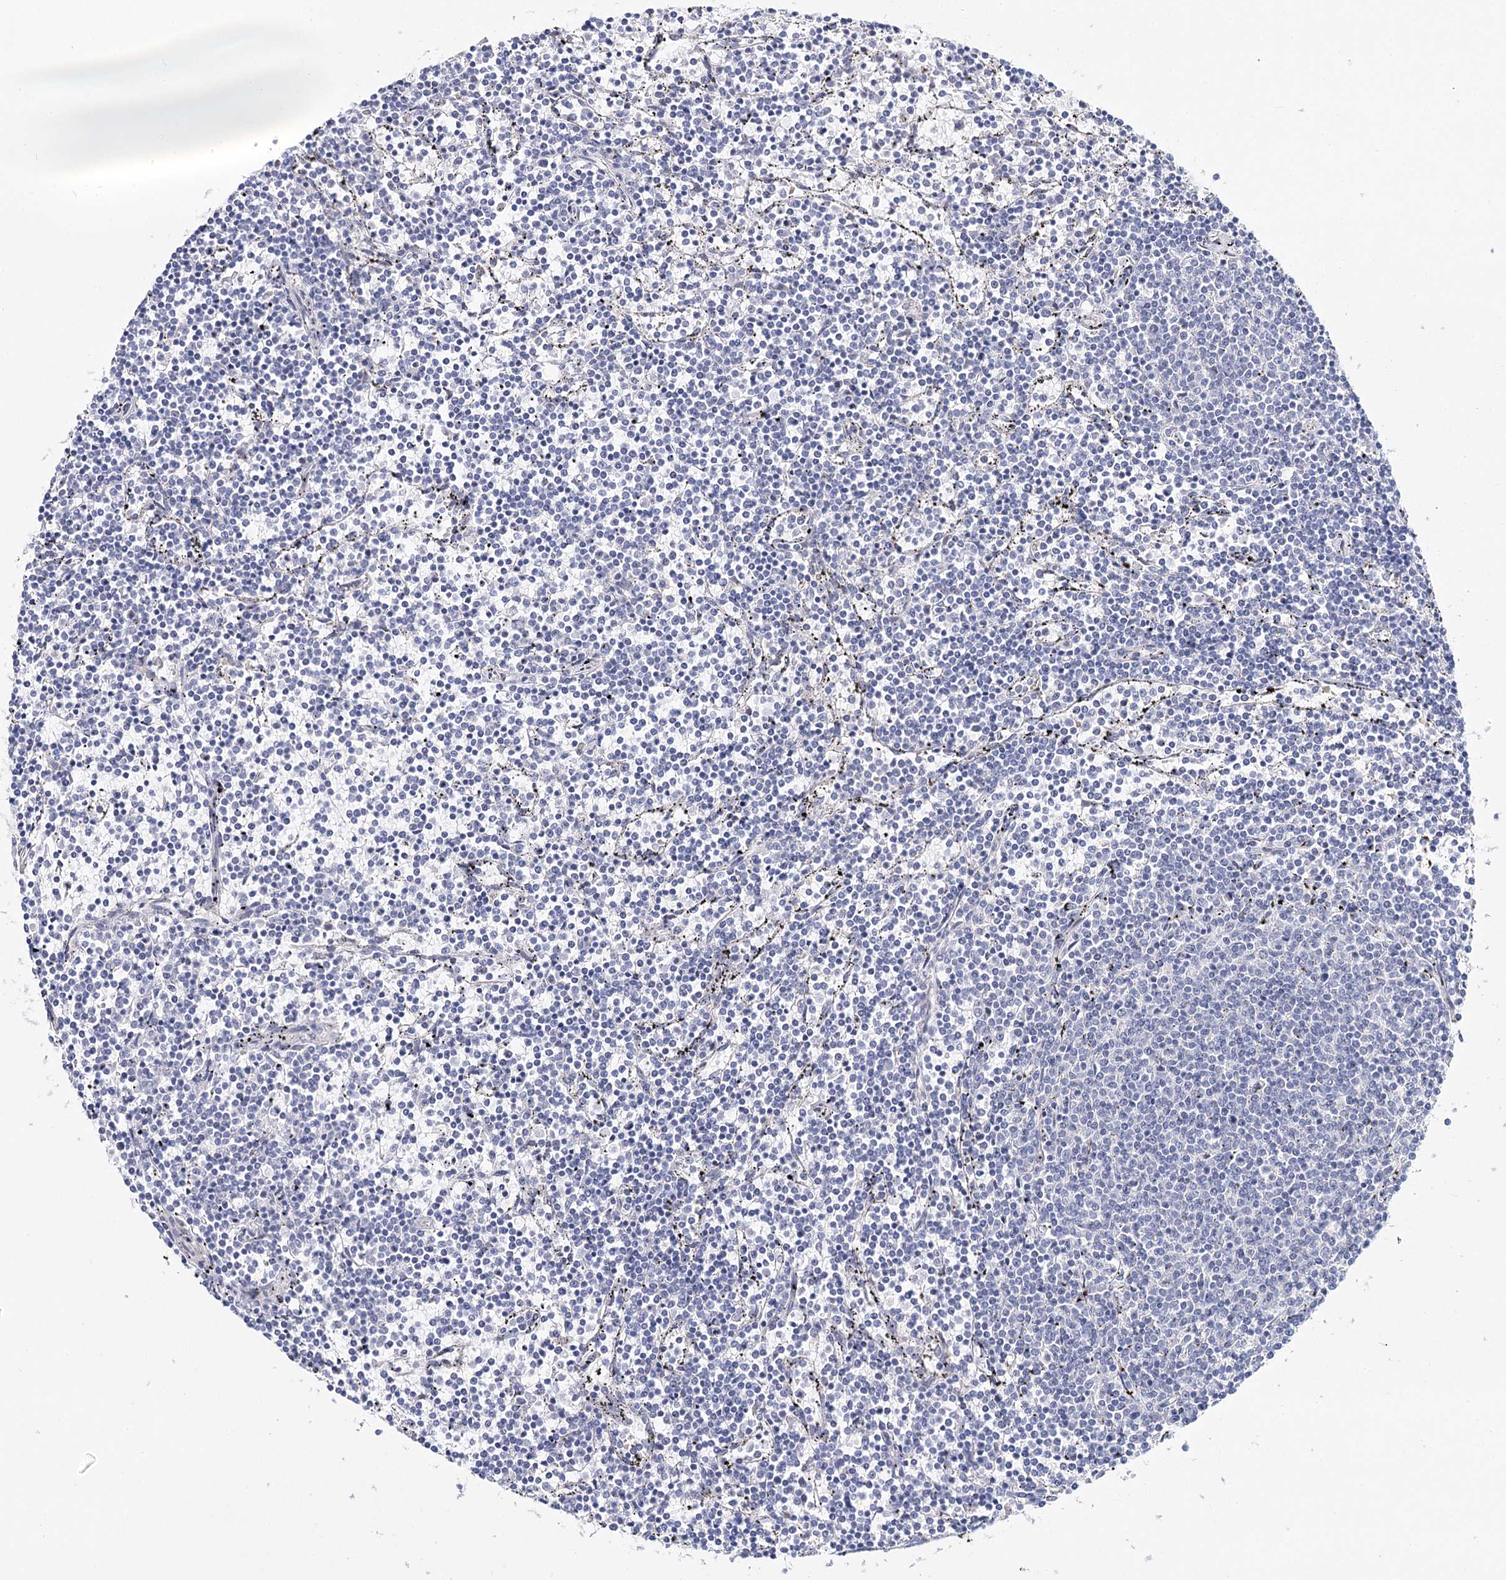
{"staining": {"intensity": "negative", "quantity": "none", "location": "none"}, "tissue": "lymphoma", "cell_type": "Tumor cells", "image_type": "cancer", "snomed": [{"axis": "morphology", "description": "Malignant lymphoma, non-Hodgkin's type, Low grade"}, {"axis": "topography", "description": "Spleen"}], "caption": "IHC image of low-grade malignant lymphoma, non-Hodgkin's type stained for a protein (brown), which exhibits no staining in tumor cells.", "gene": "TEX12", "patient": {"sex": "female", "age": 50}}